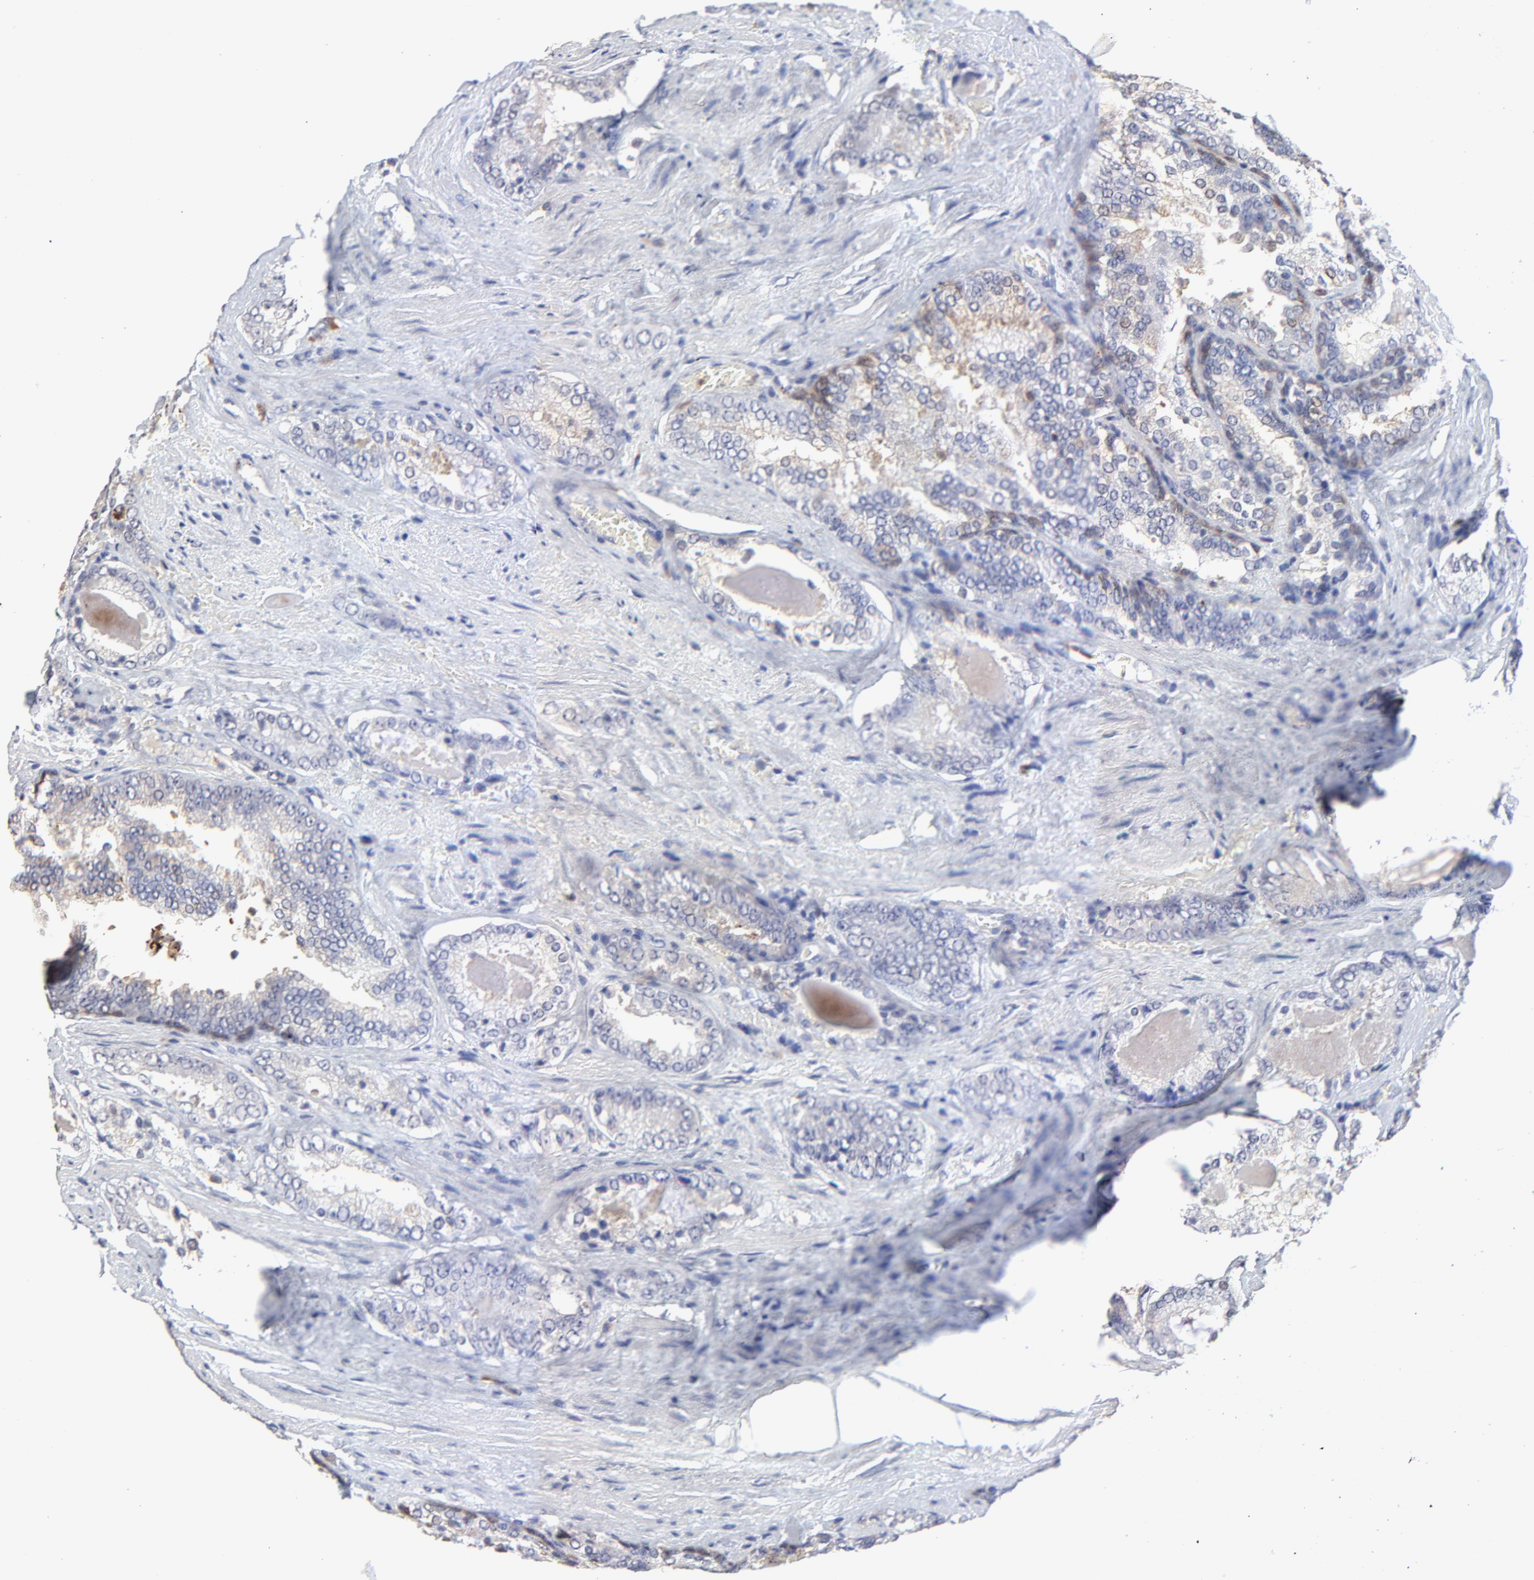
{"staining": {"intensity": "weak", "quantity": "<25%", "location": "cytoplasmic/membranous"}, "tissue": "prostate cancer", "cell_type": "Tumor cells", "image_type": "cancer", "snomed": [{"axis": "morphology", "description": "Adenocarcinoma, Medium grade"}, {"axis": "topography", "description": "Prostate"}], "caption": "Tumor cells are negative for brown protein staining in prostate cancer. Brightfield microscopy of immunohistochemistry (IHC) stained with DAB (3,3'-diaminobenzidine) (brown) and hematoxylin (blue), captured at high magnification.", "gene": "SMARCA1", "patient": {"sex": "male", "age": 60}}